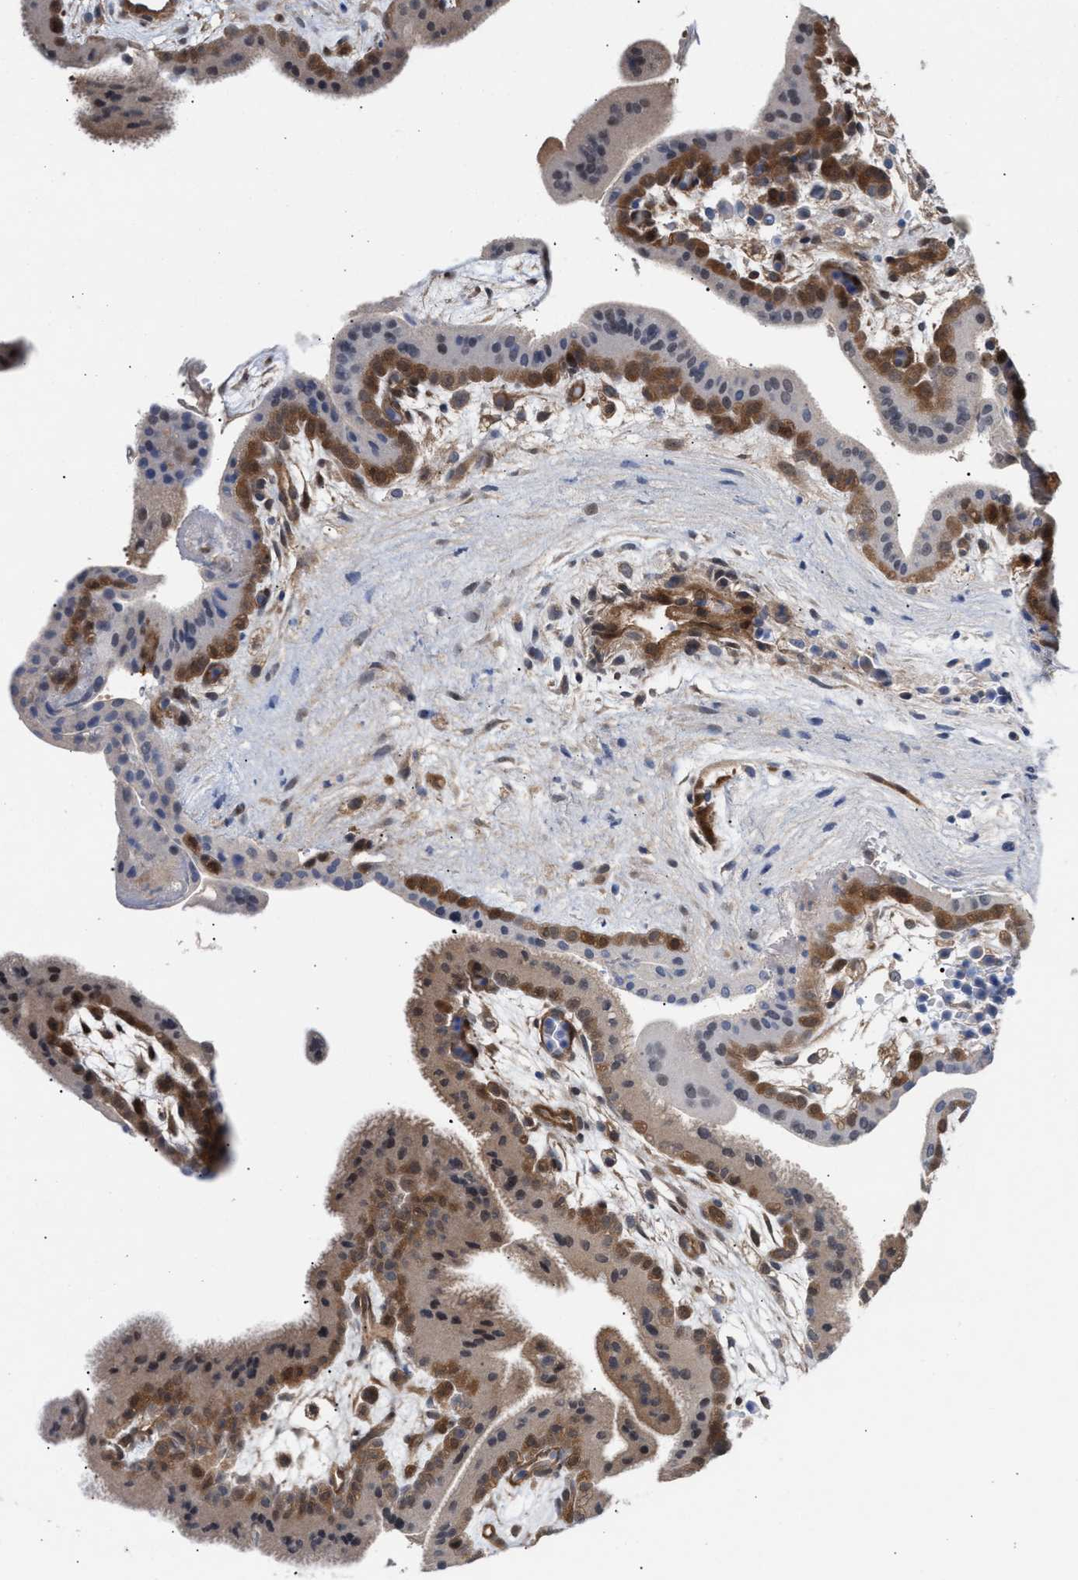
{"staining": {"intensity": "strong", "quantity": ">75%", "location": "cytoplasmic/membranous,nuclear"}, "tissue": "placenta", "cell_type": "Decidual cells", "image_type": "normal", "snomed": [{"axis": "morphology", "description": "Normal tissue, NOS"}, {"axis": "topography", "description": "Placenta"}], "caption": "Protein staining demonstrates strong cytoplasmic/membranous,nuclear expression in about >75% of decidual cells in unremarkable placenta. (Brightfield microscopy of DAB IHC at high magnification).", "gene": "TP53I3", "patient": {"sex": "female", "age": 35}}